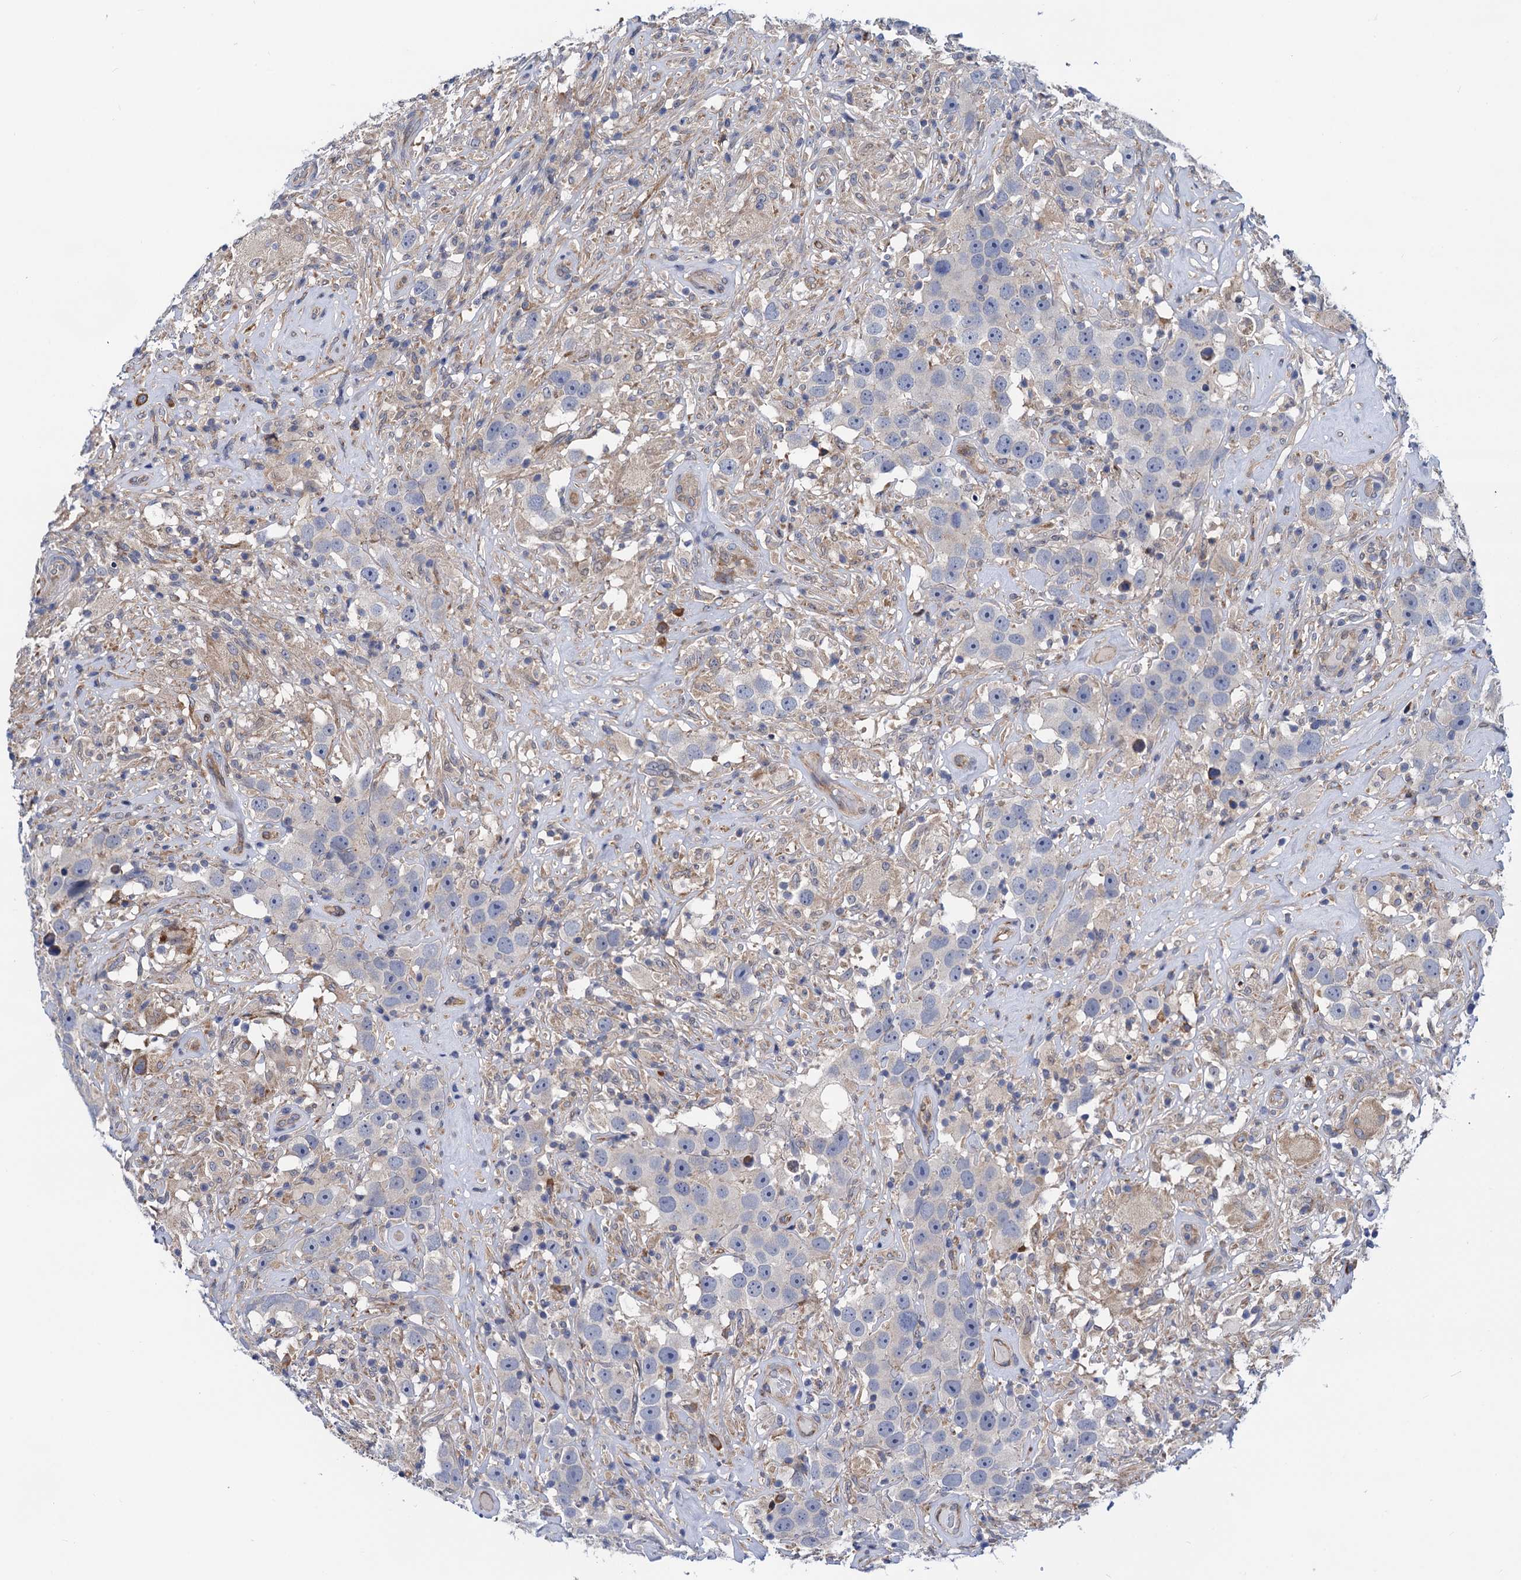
{"staining": {"intensity": "negative", "quantity": "none", "location": "none"}, "tissue": "testis cancer", "cell_type": "Tumor cells", "image_type": "cancer", "snomed": [{"axis": "morphology", "description": "Seminoma, NOS"}, {"axis": "topography", "description": "Testis"}], "caption": "Tumor cells show no significant staining in seminoma (testis).", "gene": "PGLS", "patient": {"sex": "male", "age": 49}}